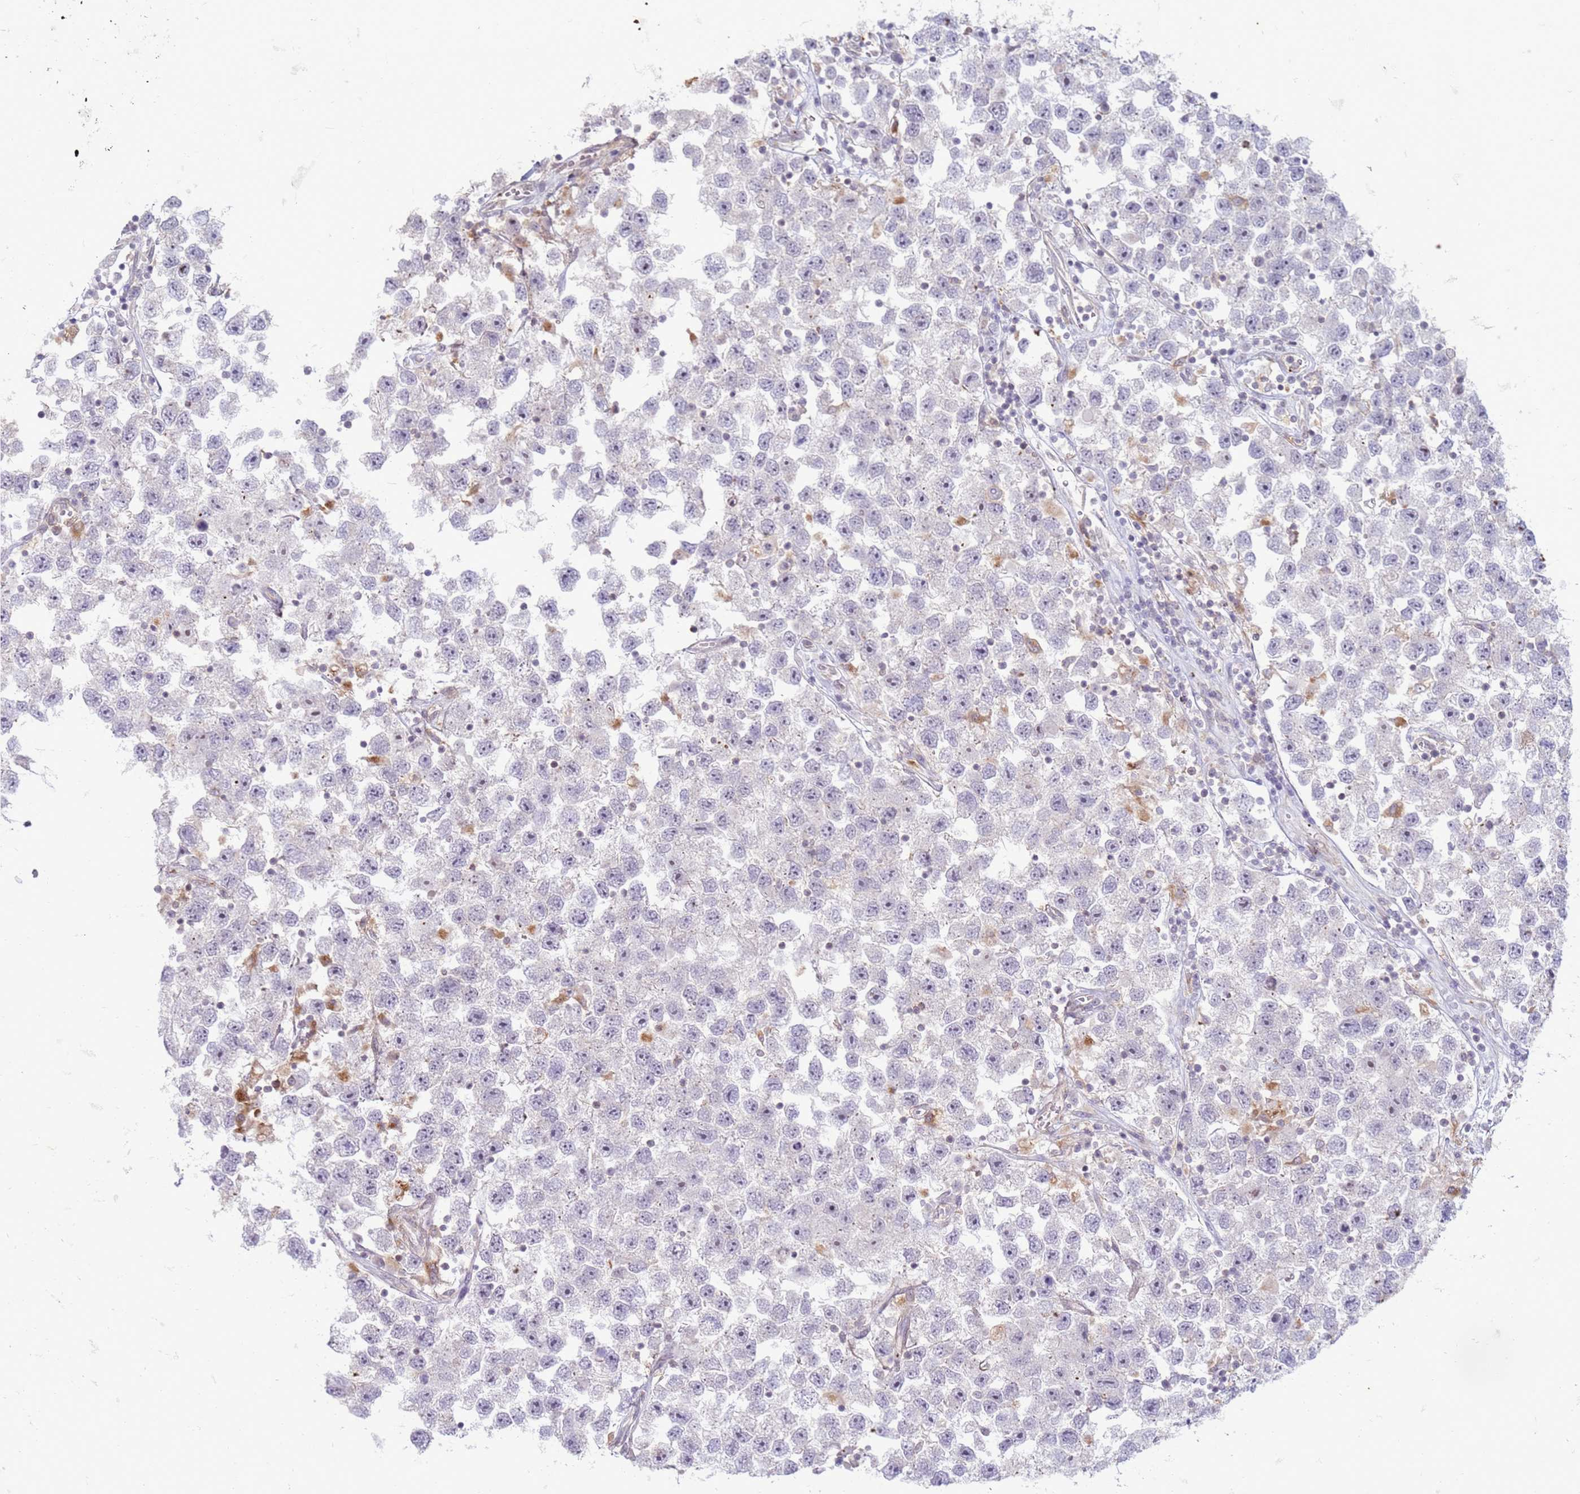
{"staining": {"intensity": "negative", "quantity": "none", "location": "none"}, "tissue": "testis cancer", "cell_type": "Tumor cells", "image_type": "cancer", "snomed": [{"axis": "morphology", "description": "Seminoma, NOS"}, {"axis": "topography", "description": "Testis"}], "caption": "Testis seminoma was stained to show a protein in brown. There is no significant expression in tumor cells.", "gene": "SLC15A3", "patient": {"sex": "male", "age": 26}}